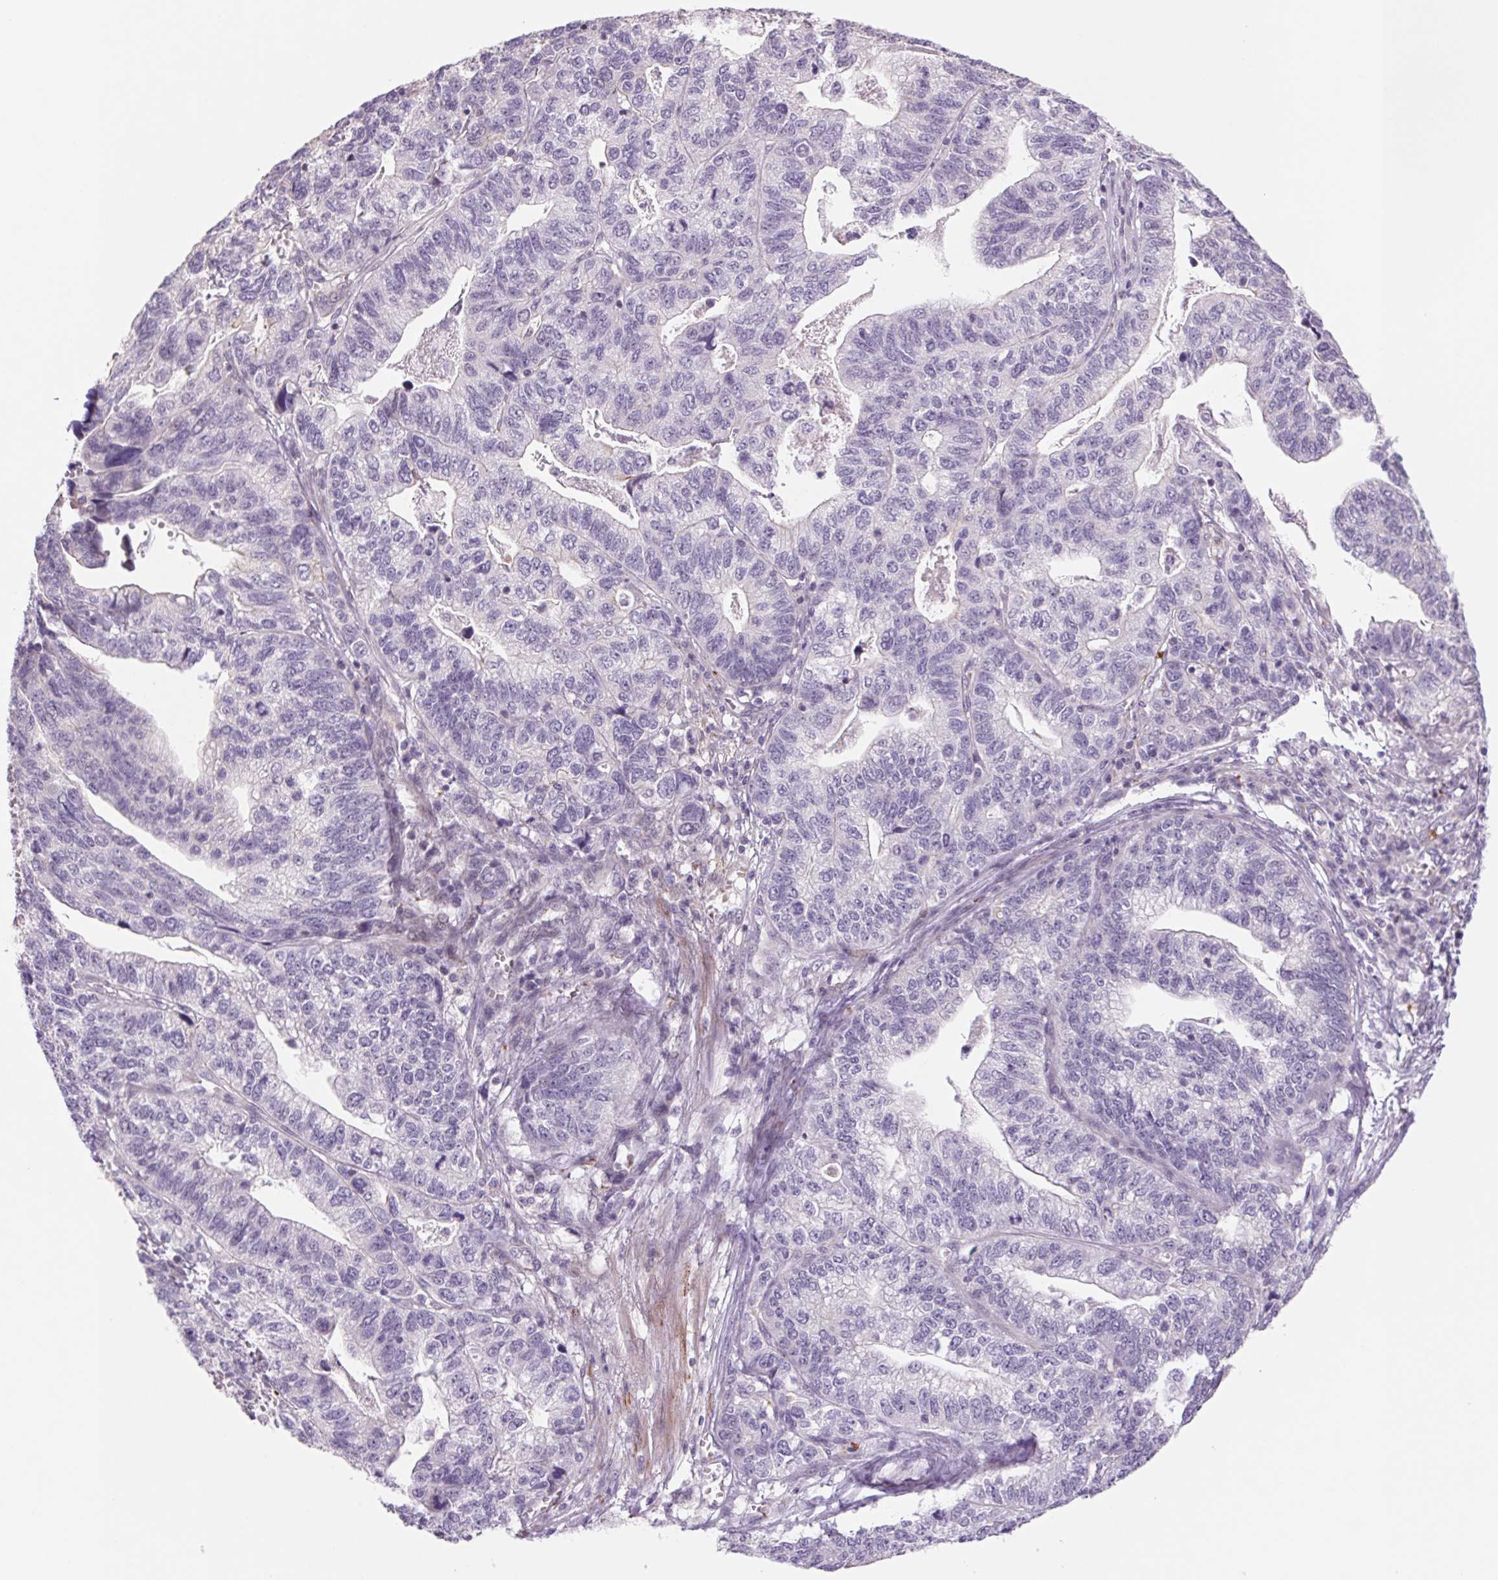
{"staining": {"intensity": "negative", "quantity": "none", "location": "none"}, "tissue": "stomach cancer", "cell_type": "Tumor cells", "image_type": "cancer", "snomed": [{"axis": "morphology", "description": "Adenocarcinoma, NOS"}, {"axis": "topography", "description": "Stomach, upper"}], "caption": "The photomicrograph exhibits no significant positivity in tumor cells of stomach cancer (adenocarcinoma).", "gene": "MS4A13", "patient": {"sex": "female", "age": 67}}